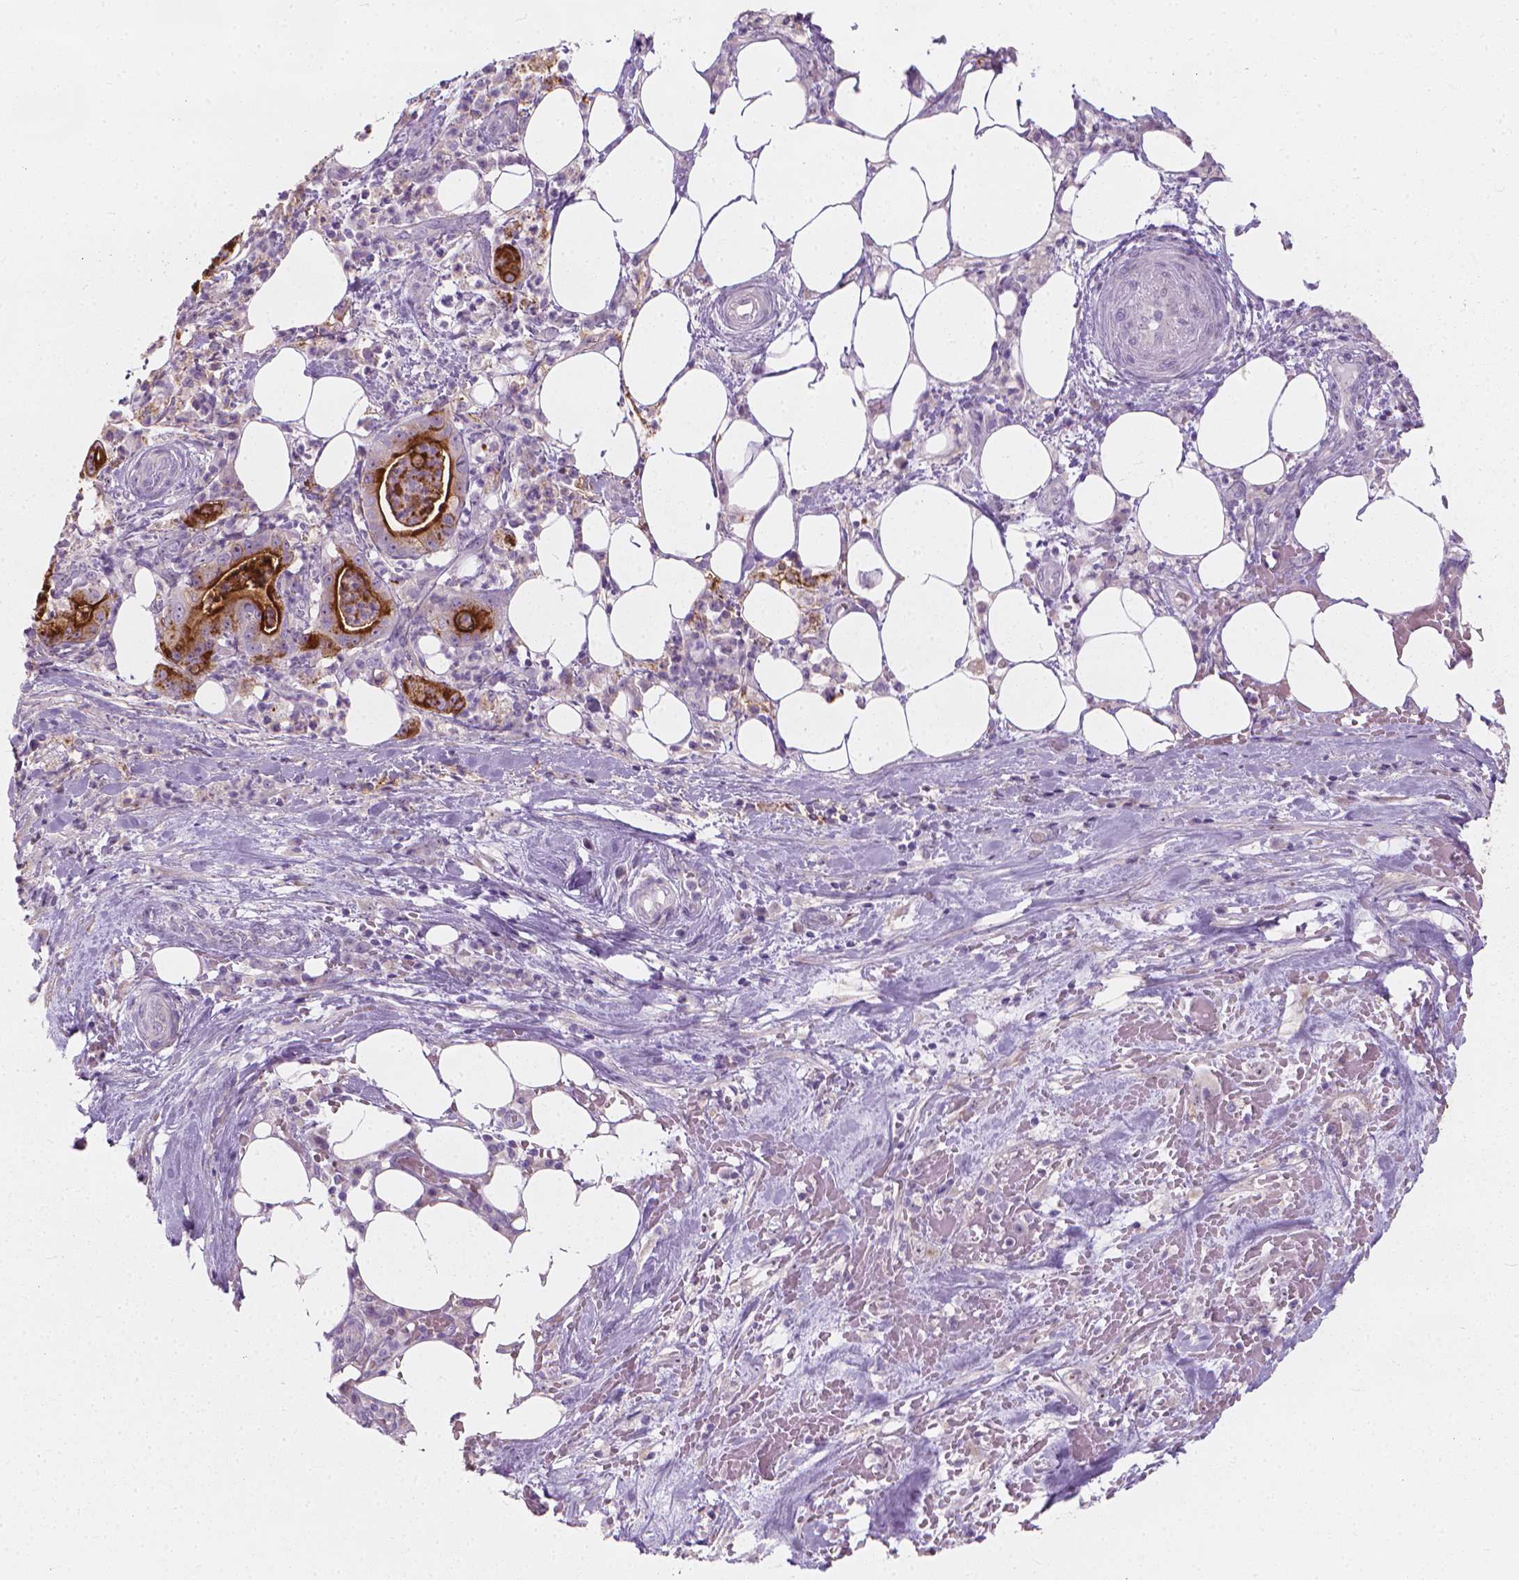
{"staining": {"intensity": "strong", "quantity": "<25%", "location": "cytoplasmic/membranous"}, "tissue": "pancreatic cancer", "cell_type": "Tumor cells", "image_type": "cancer", "snomed": [{"axis": "morphology", "description": "Adenocarcinoma, NOS"}, {"axis": "topography", "description": "Pancreas"}], "caption": "Protein expression analysis of human pancreatic cancer (adenocarcinoma) reveals strong cytoplasmic/membranous staining in about <25% of tumor cells.", "gene": "GPRC5A", "patient": {"sex": "male", "age": 71}}